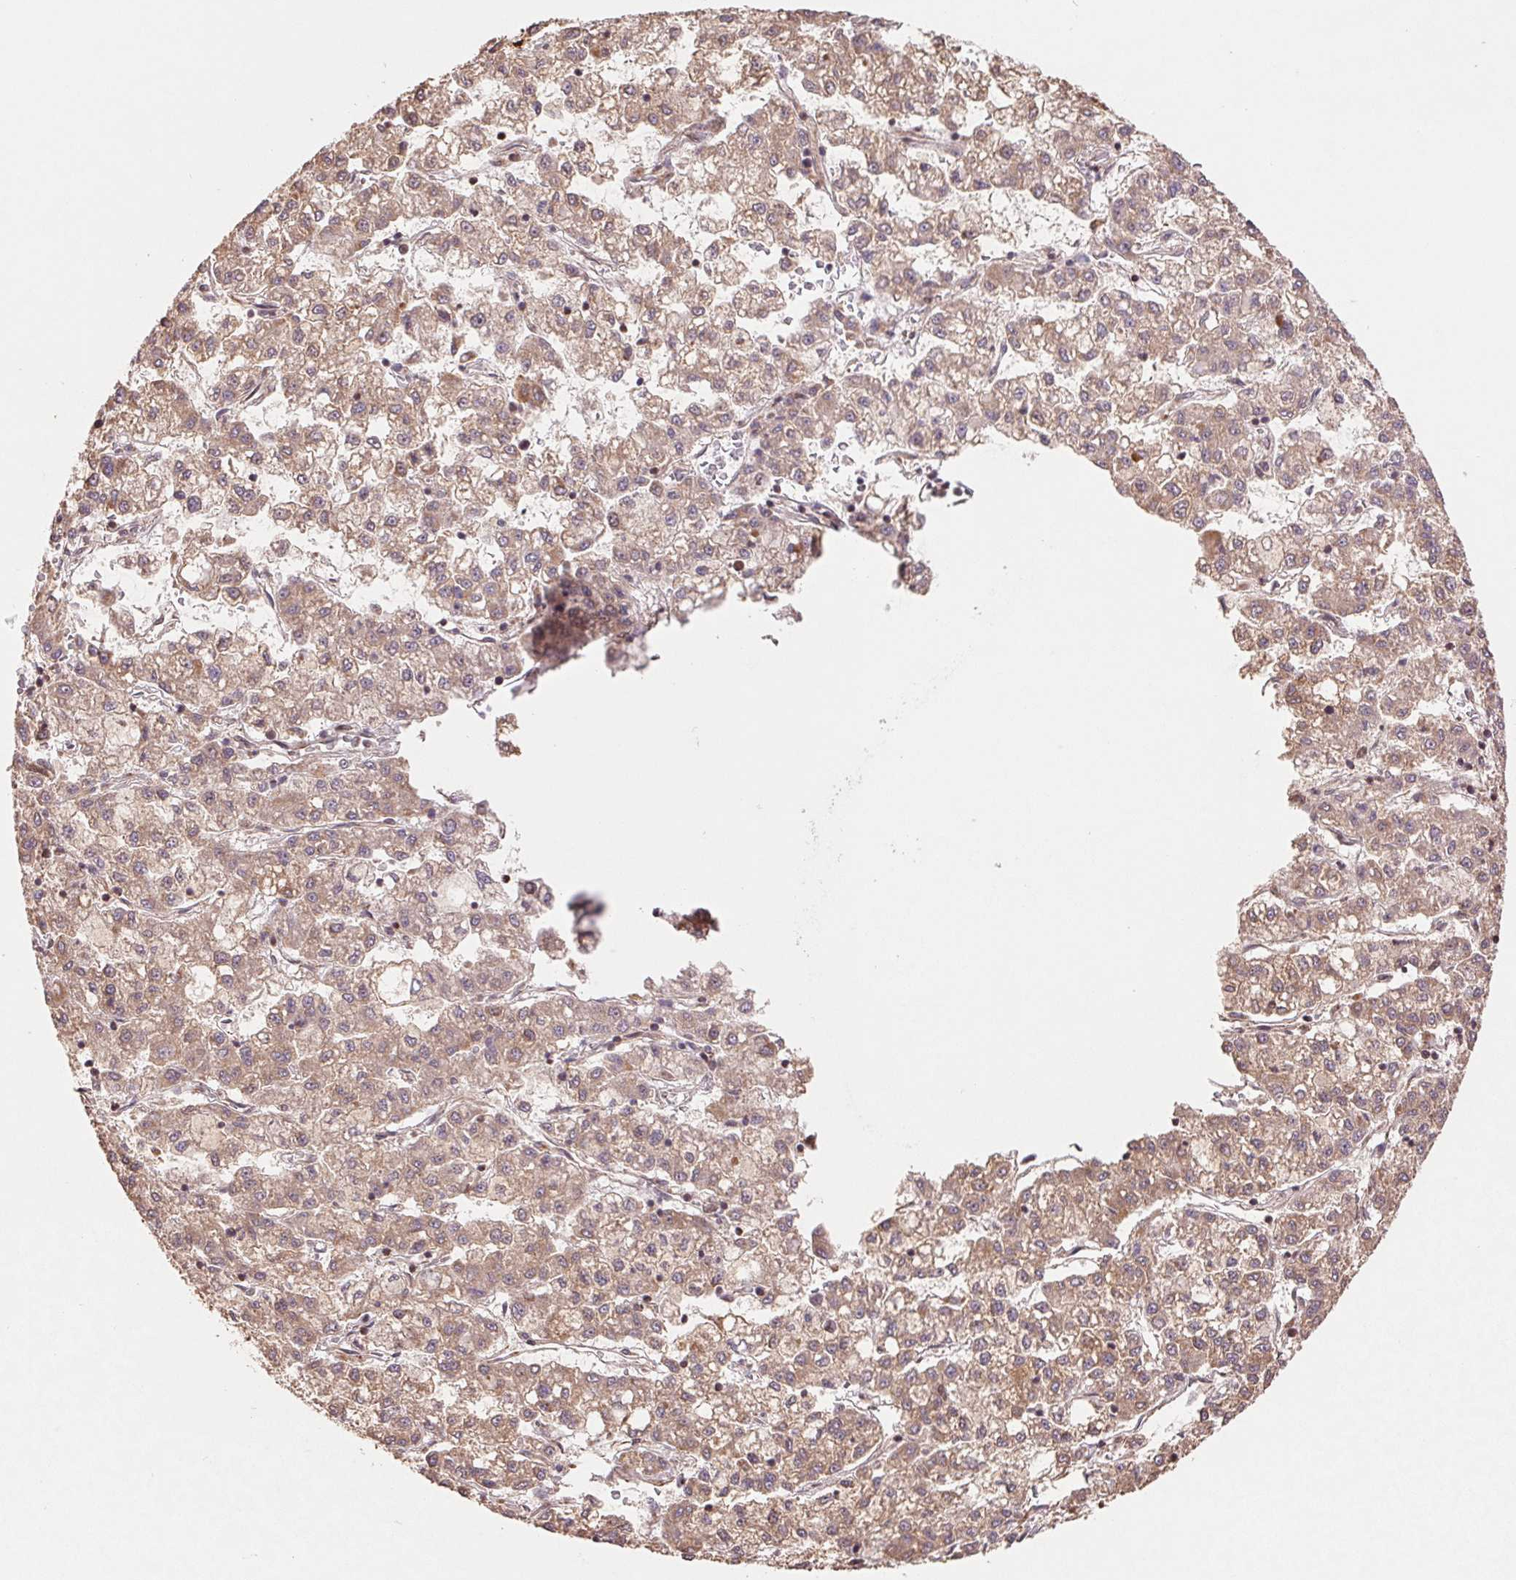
{"staining": {"intensity": "weak", "quantity": ">75%", "location": "cytoplasmic/membranous"}, "tissue": "liver cancer", "cell_type": "Tumor cells", "image_type": "cancer", "snomed": [{"axis": "morphology", "description": "Carcinoma, Hepatocellular, NOS"}, {"axis": "topography", "description": "Liver"}], "caption": "Approximately >75% of tumor cells in human hepatocellular carcinoma (liver) show weak cytoplasmic/membranous protein expression as visualized by brown immunohistochemical staining.", "gene": "PDHA1", "patient": {"sex": "male", "age": 40}}